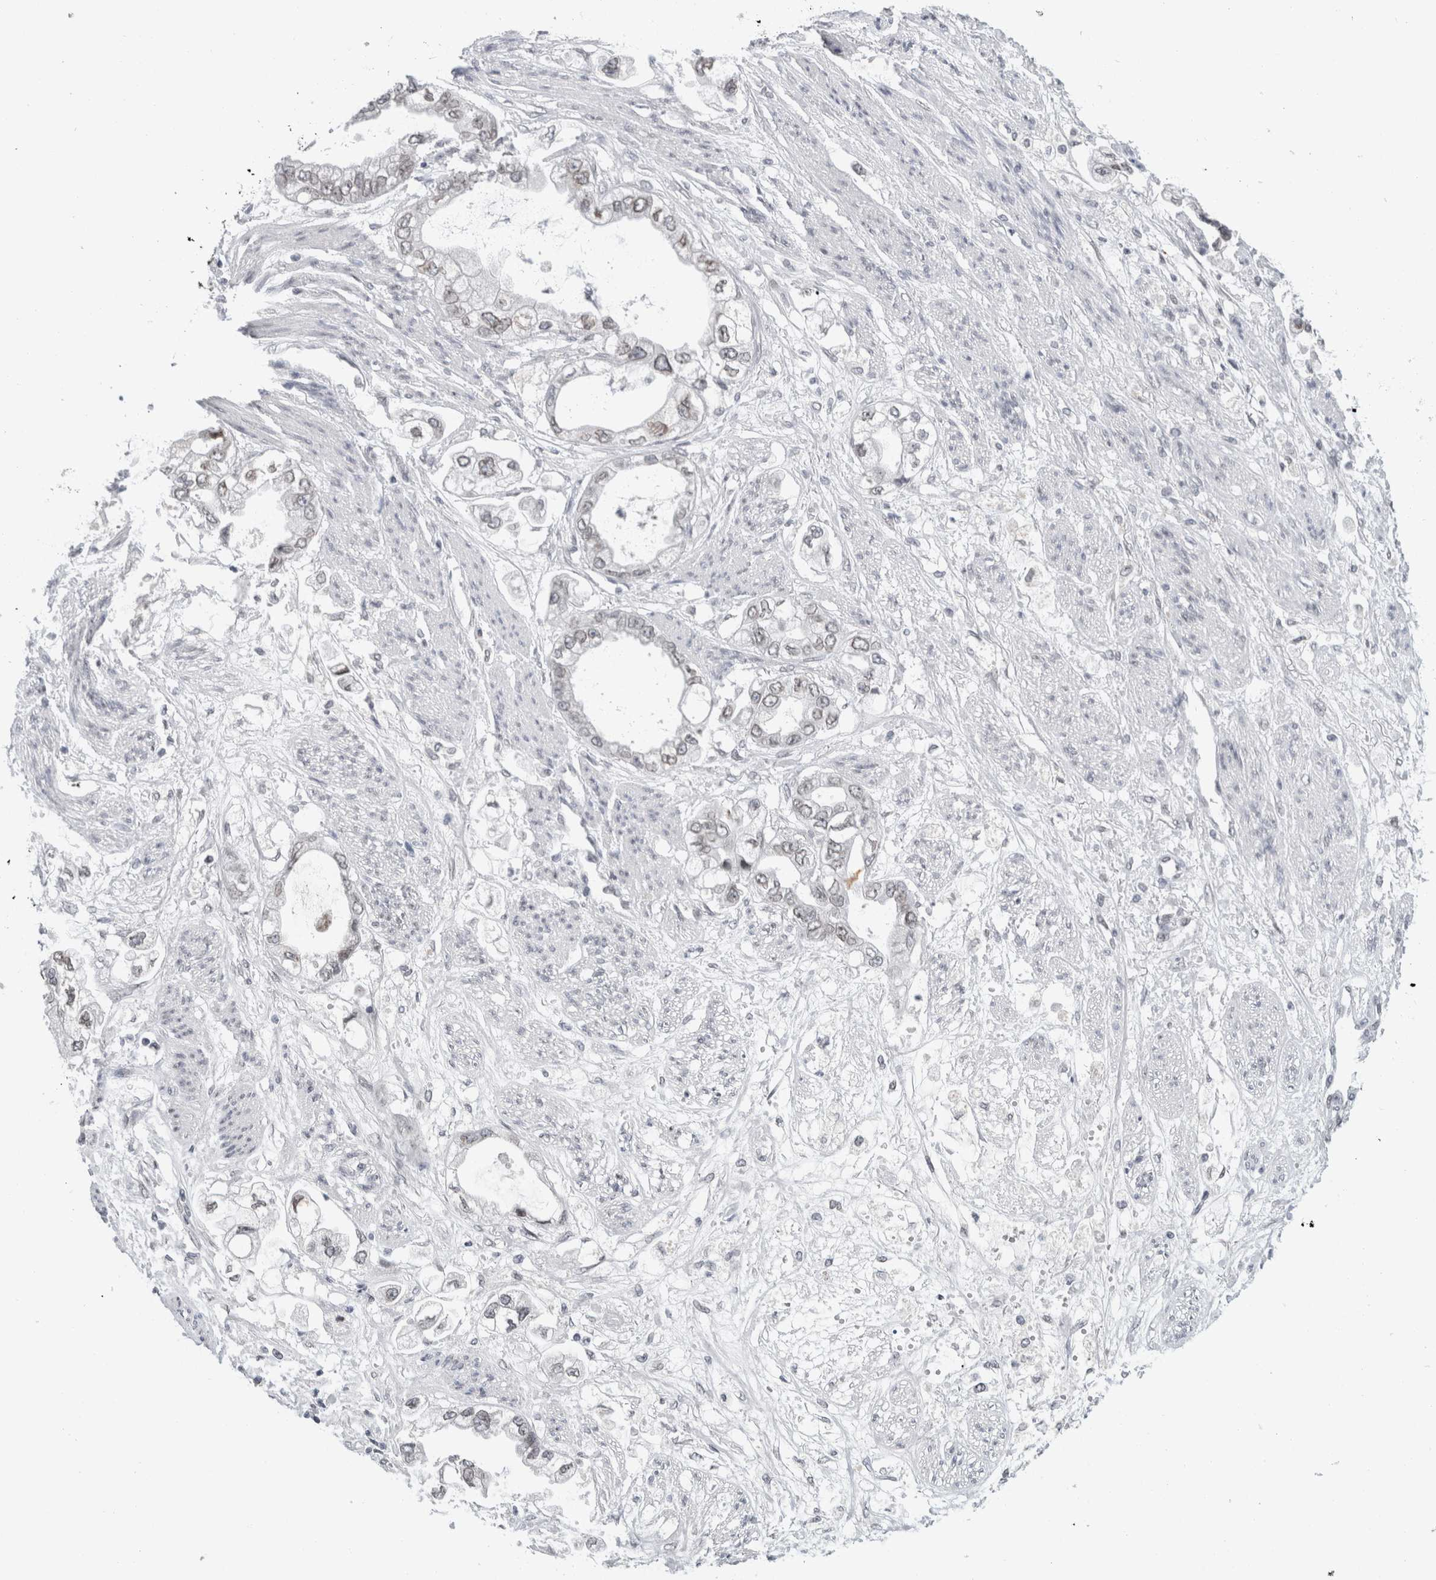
{"staining": {"intensity": "weak", "quantity": "<25%", "location": "cytoplasmic/membranous,nuclear"}, "tissue": "stomach cancer", "cell_type": "Tumor cells", "image_type": "cancer", "snomed": [{"axis": "morphology", "description": "Adenocarcinoma, NOS"}, {"axis": "topography", "description": "Stomach"}], "caption": "High power microscopy photomicrograph of an immunohistochemistry (IHC) image of stomach cancer (adenocarcinoma), revealing no significant staining in tumor cells.", "gene": "ZNF770", "patient": {"sex": "male", "age": 62}}